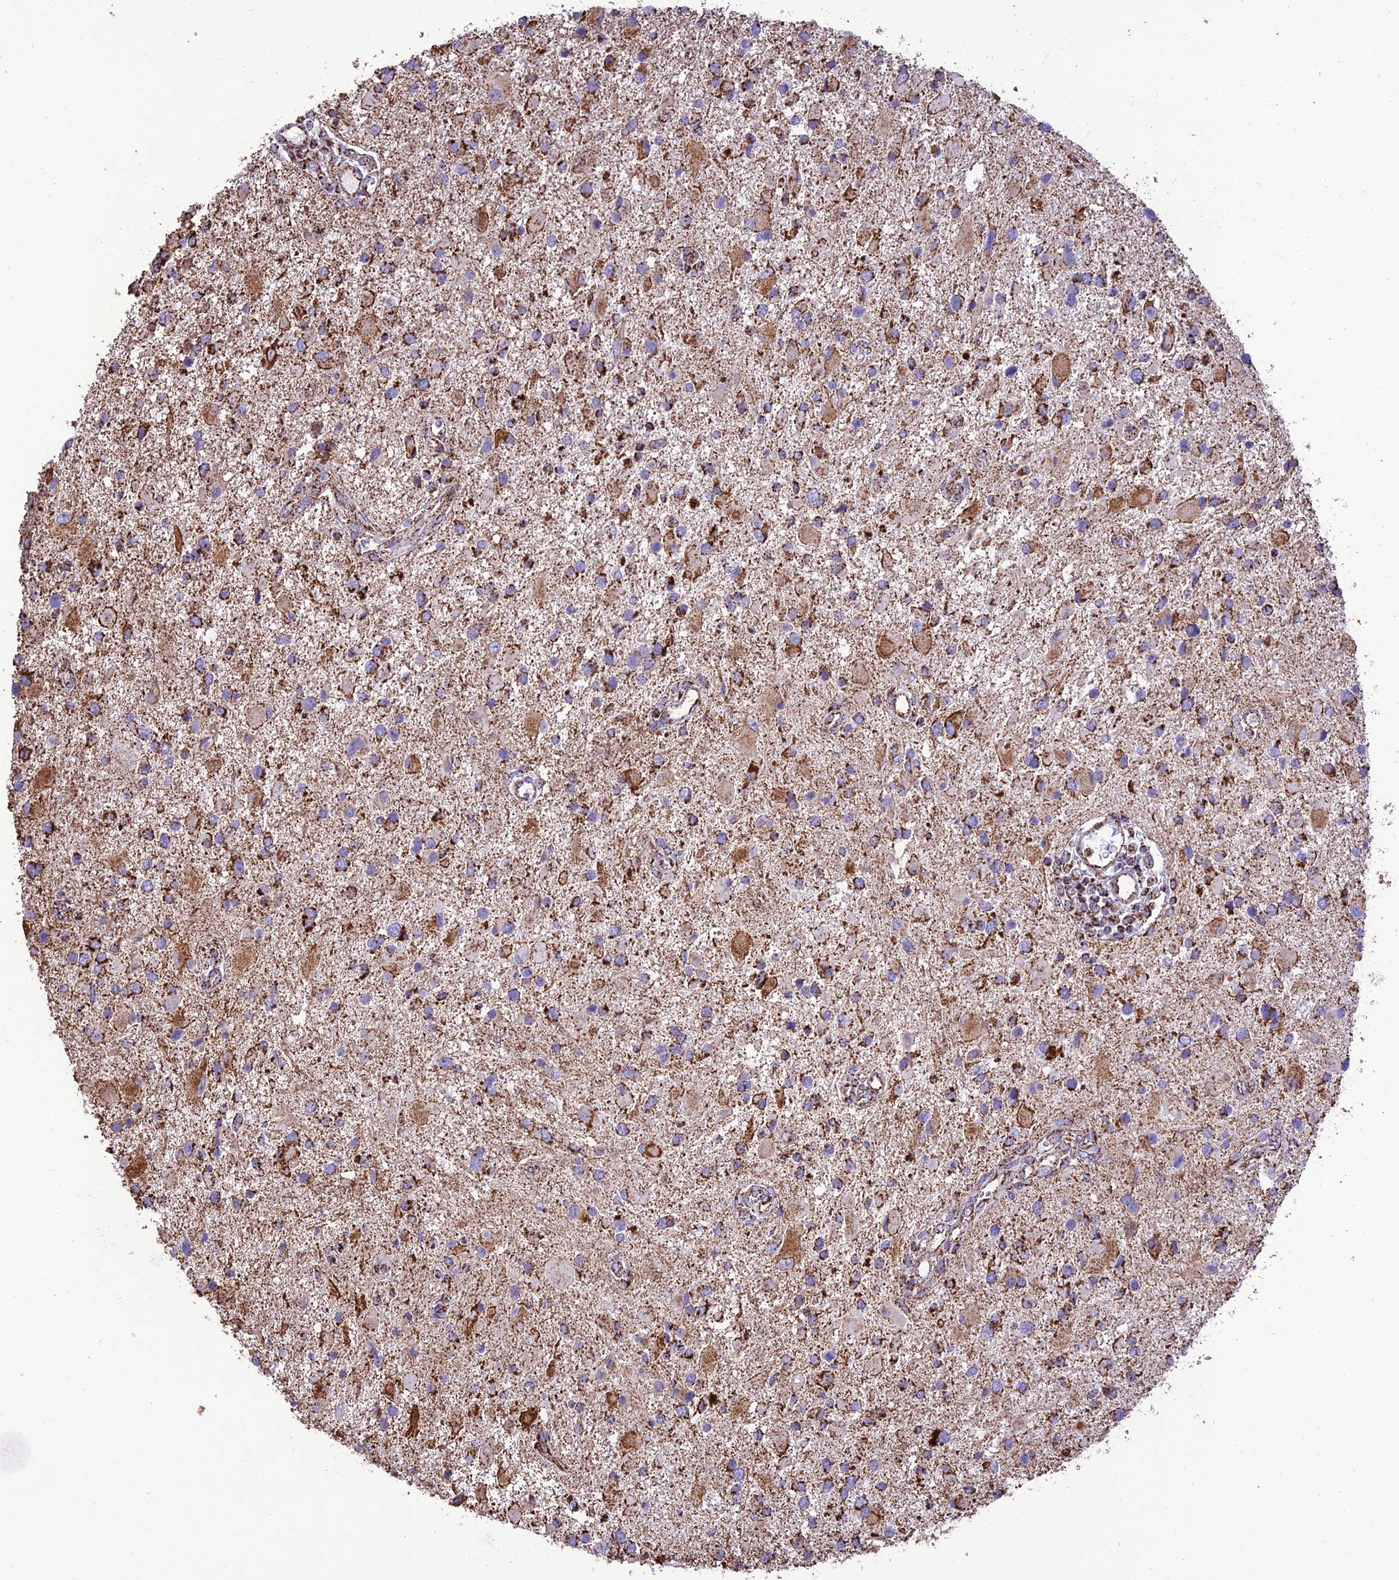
{"staining": {"intensity": "strong", "quantity": "25%-75%", "location": "cytoplasmic/membranous"}, "tissue": "glioma", "cell_type": "Tumor cells", "image_type": "cancer", "snomed": [{"axis": "morphology", "description": "Glioma, malignant, High grade"}, {"axis": "topography", "description": "Brain"}], "caption": "IHC staining of malignant glioma (high-grade), which reveals high levels of strong cytoplasmic/membranous expression in about 25%-75% of tumor cells indicating strong cytoplasmic/membranous protein positivity. The staining was performed using DAB (brown) for protein detection and nuclei were counterstained in hematoxylin (blue).", "gene": "NDUFAF1", "patient": {"sex": "male", "age": 53}}